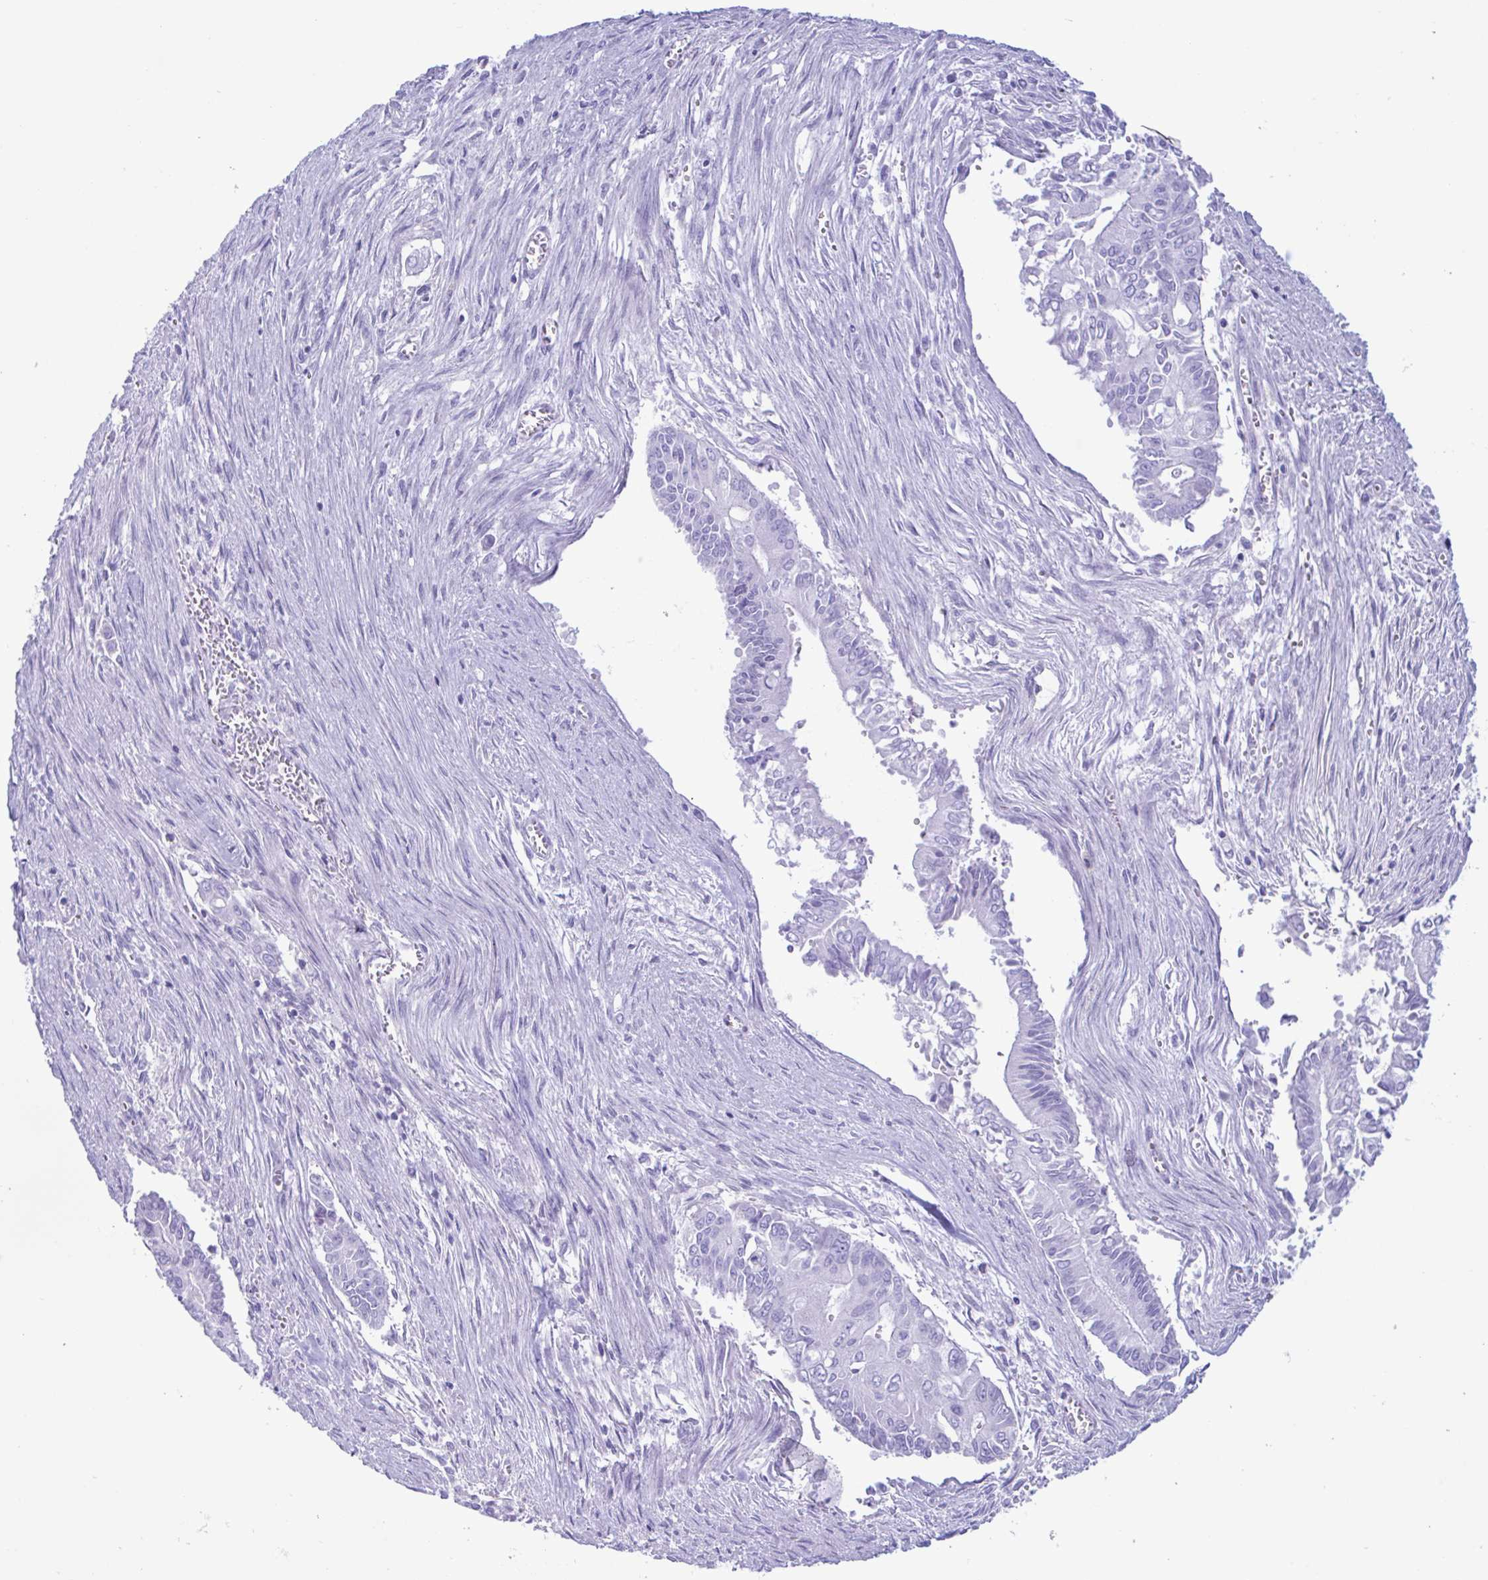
{"staining": {"intensity": "negative", "quantity": "none", "location": "none"}, "tissue": "pancreatic cancer", "cell_type": "Tumor cells", "image_type": "cancer", "snomed": [{"axis": "morphology", "description": "Adenocarcinoma, NOS"}, {"axis": "topography", "description": "Pancreas"}], "caption": "Protein analysis of adenocarcinoma (pancreatic) shows no significant expression in tumor cells.", "gene": "MRGPRG", "patient": {"sex": "male", "age": 68}}